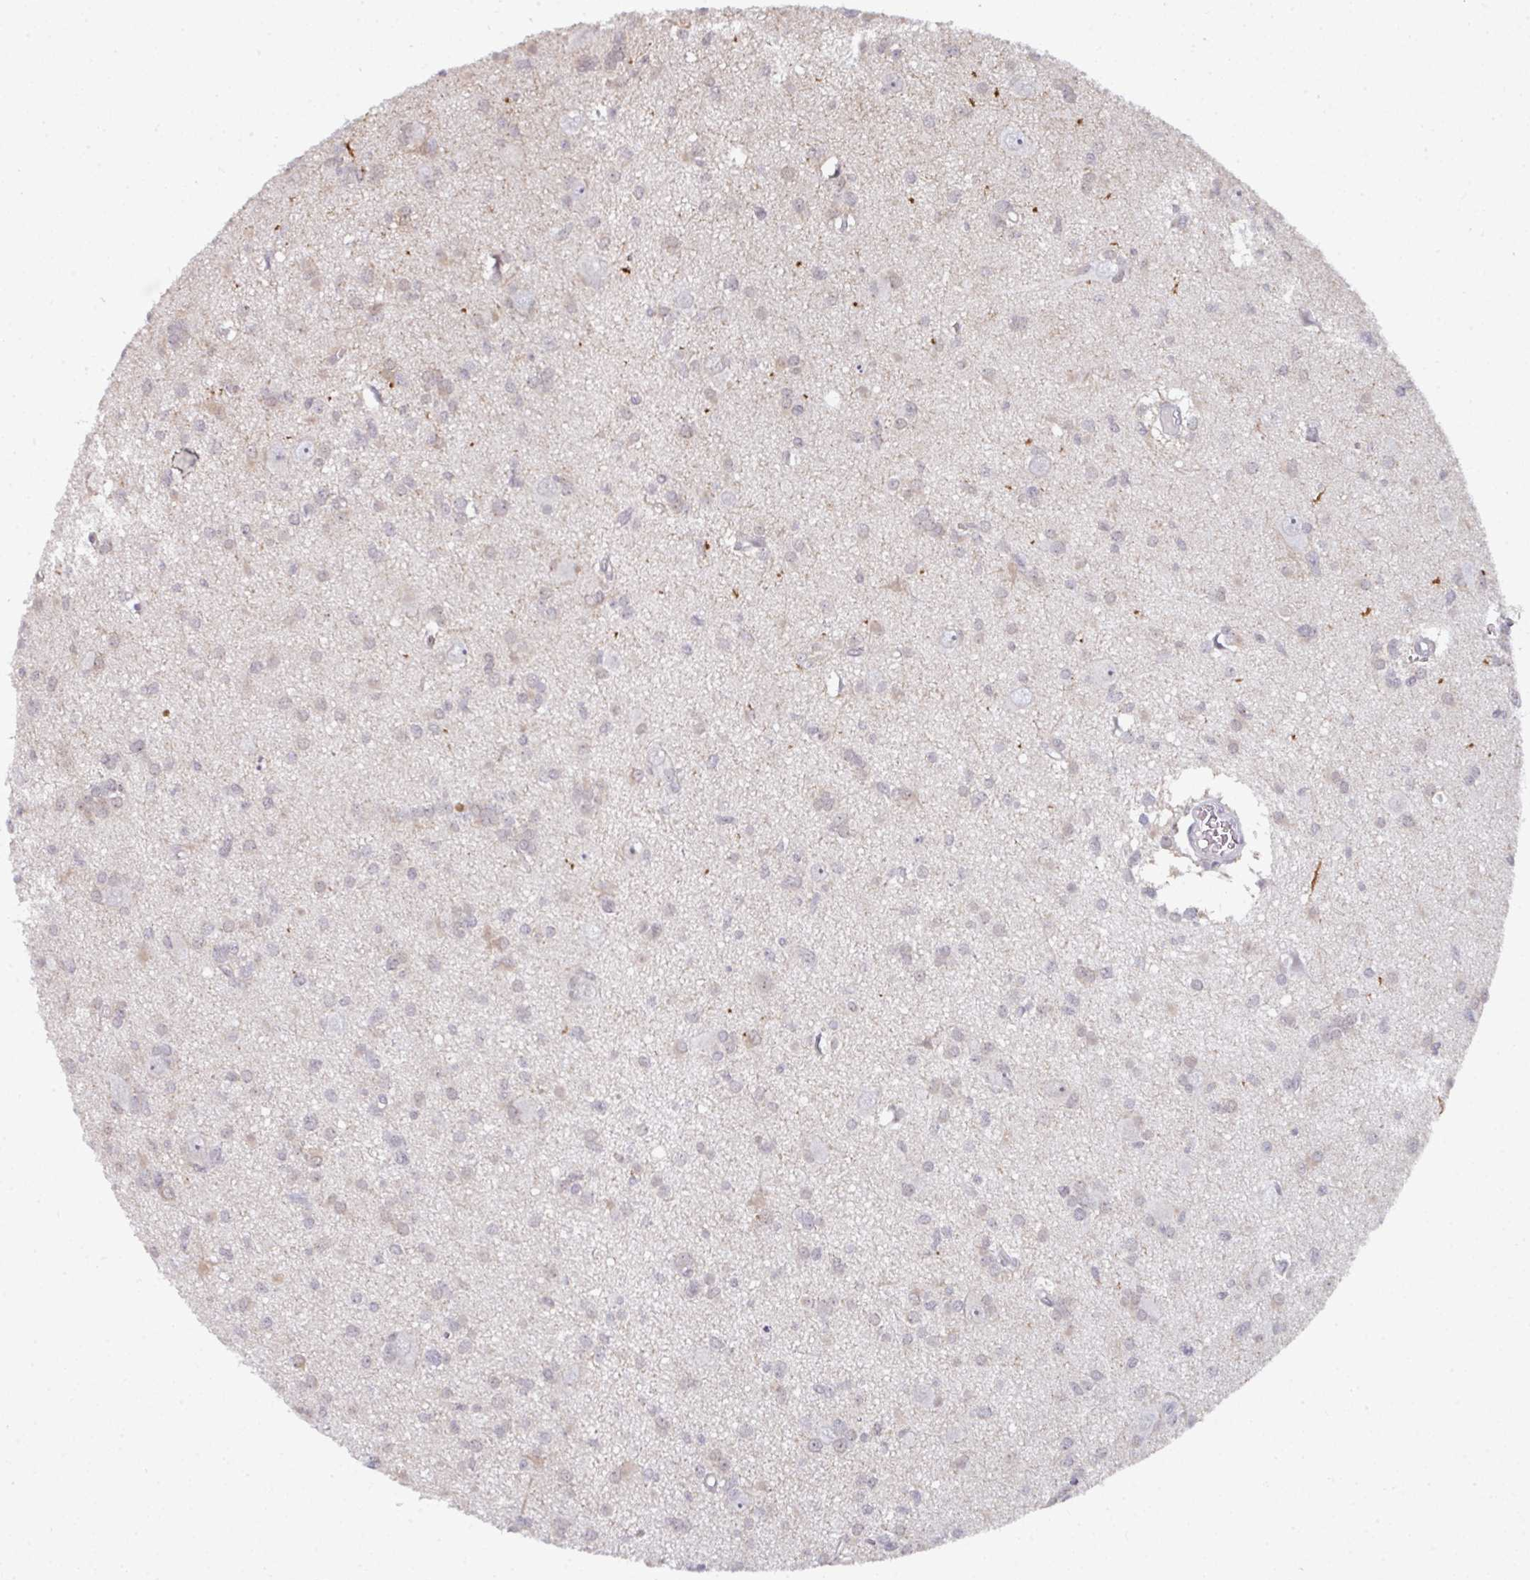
{"staining": {"intensity": "weak", "quantity": "<25%", "location": "nuclear"}, "tissue": "glioma", "cell_type": "Tumor cells", "image_type": "cancer", "snomed": [{"axis": "morphology", "description": "Glioma, malignant, High grade"}, {"axis": "topography", "description": "Brain"}], "caption": "Tumor cells show no significant staining in glioma. Nuclei are stained in blue.", "gene": "ATF1", "patient": {"sex": "male", "age": 23}}